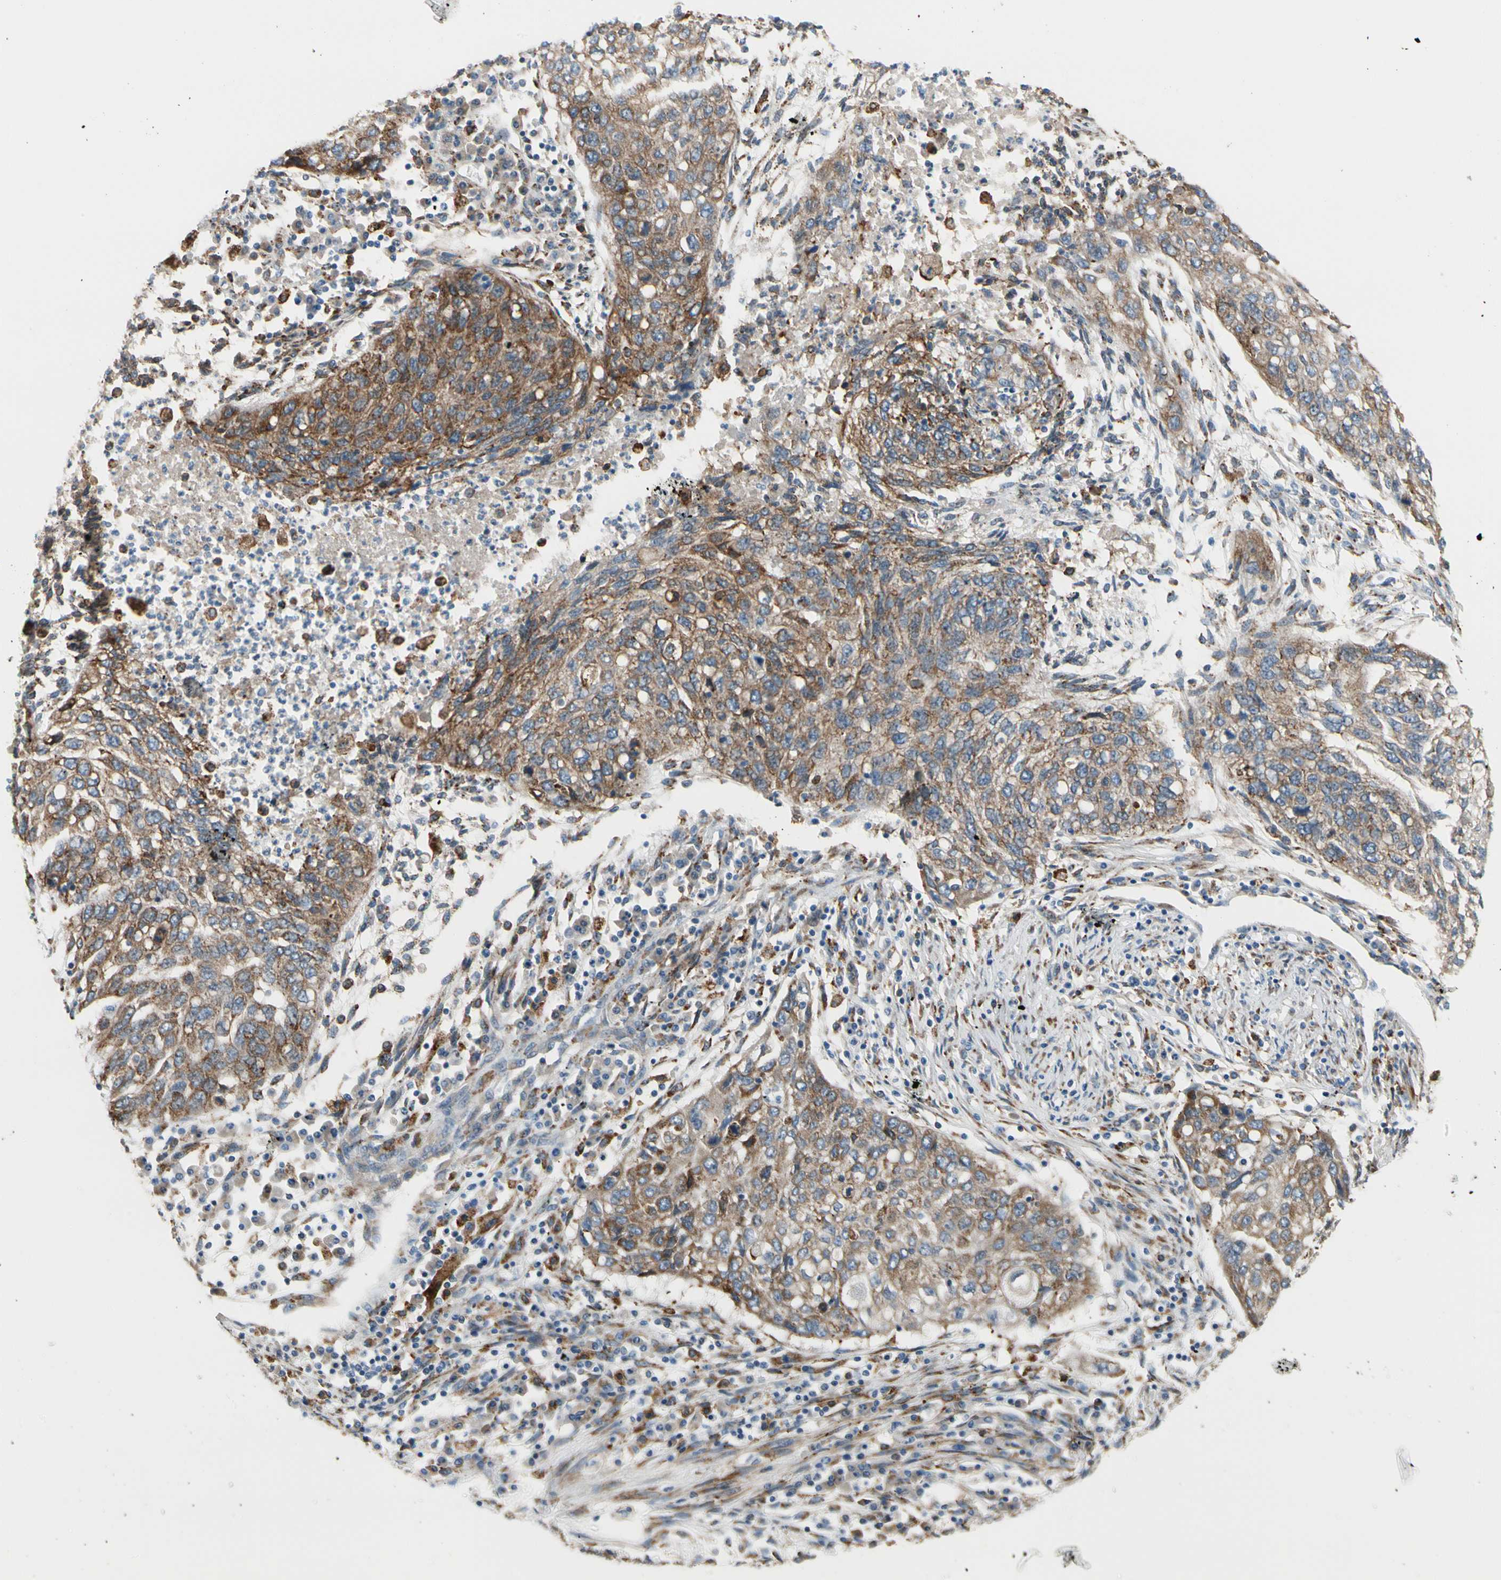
{"staining": {"intensity": "moderate", "quantity": ">75%", "location": "cytoplasmic/membranous"}, "tissue": "lung cancer", "cell_type": "Tumor cells", "image_type": "cancer", "snomed": [{"axis": "morphology", "description": "Squamous cell carcinoma, NOS"}, {"axis": "topography", "description": "Lung"}], "caption": "Immunohistochemistry histopathology image of neoplastic tissue: lung cancer stained using immunohistochemistry demonstrates medium levels of moderate protein expression localized specifically in the cytoplasmic/membranous of tumor cells, appearing as a cytoplasmic/membranous brown color.", "gene": "LRPAP1", "patient": {"sex": "female", "age": 63}}